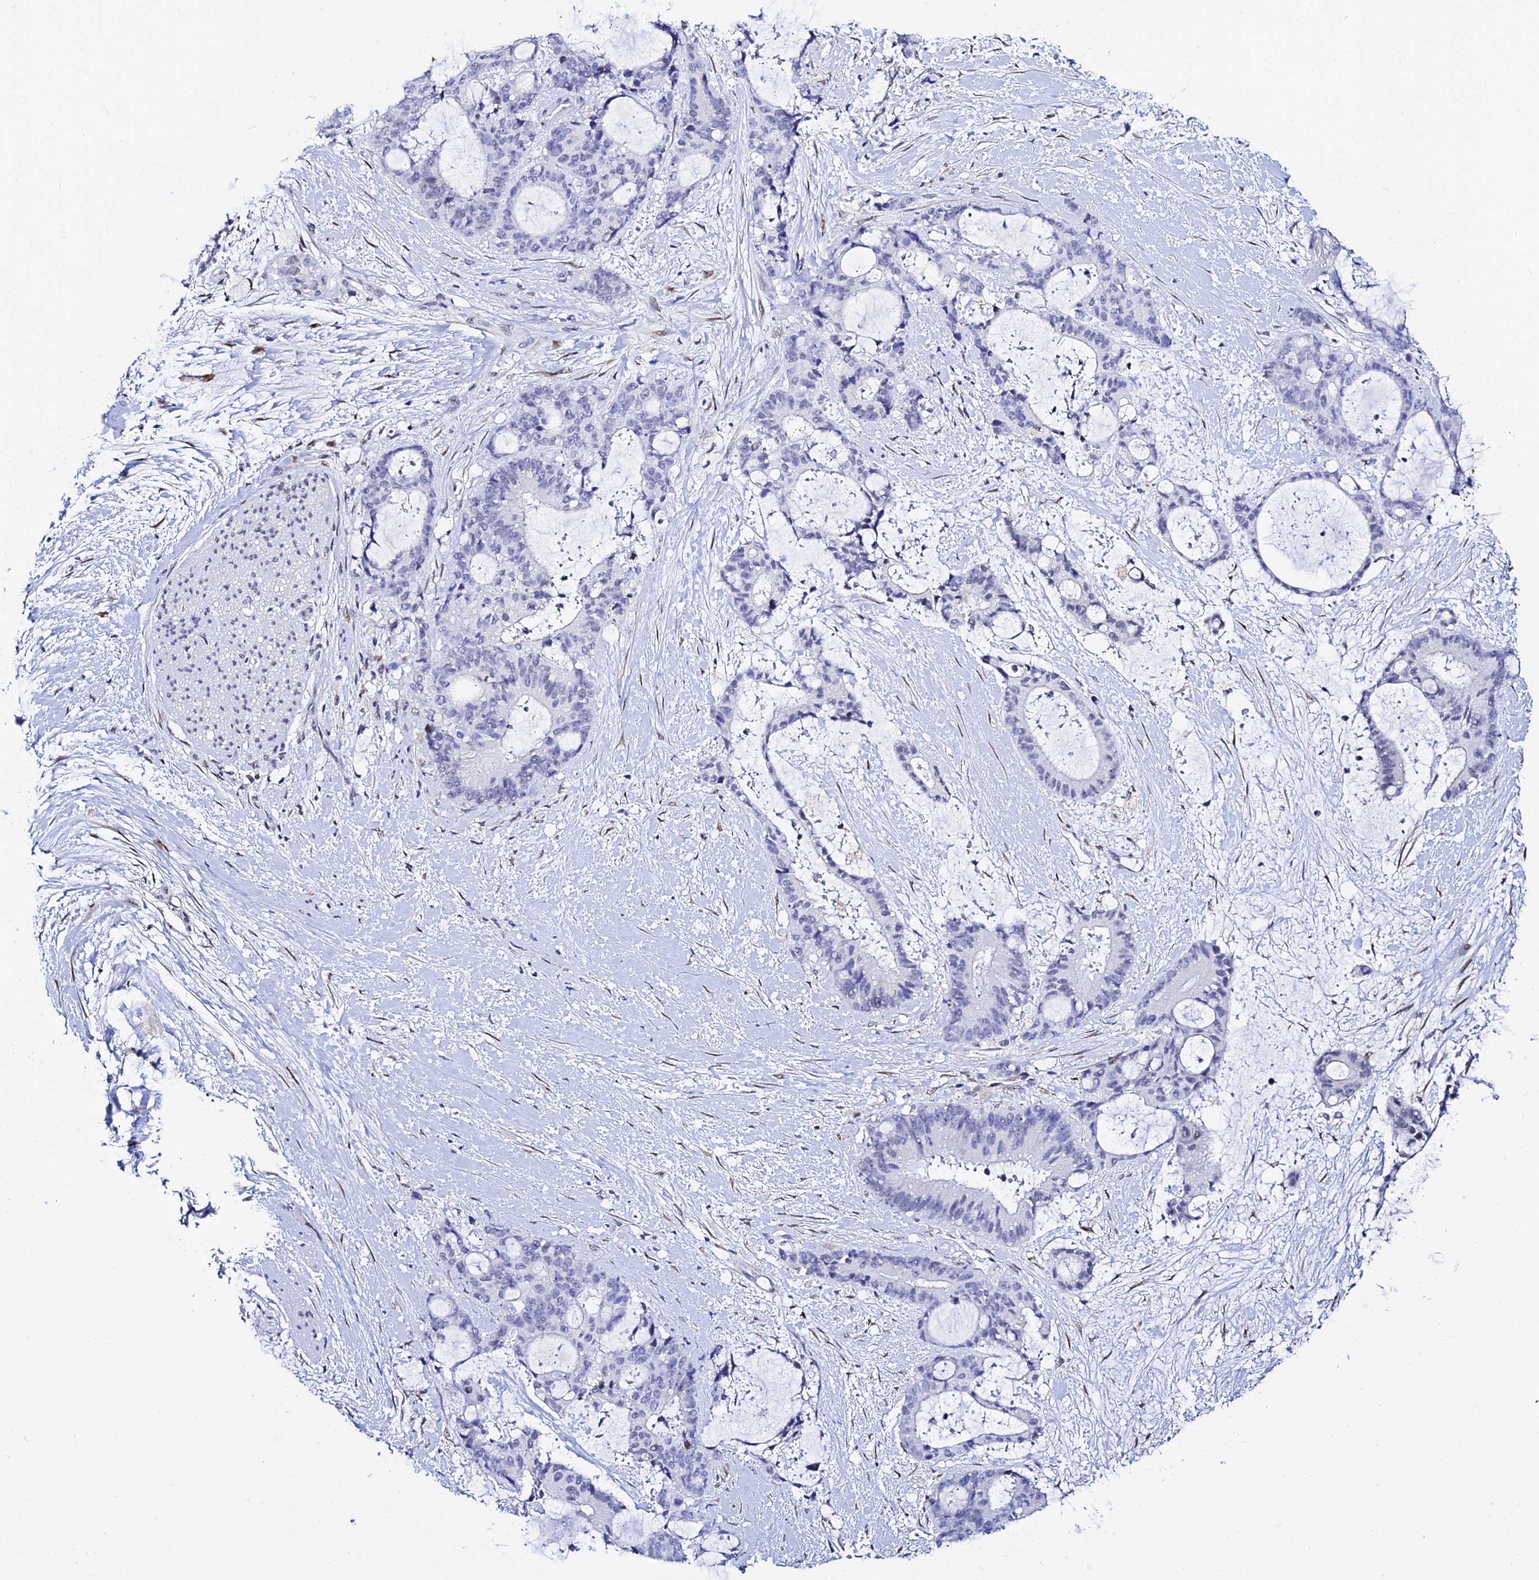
{"staining": {"intensity": "negative", "quantity": "none", "location": "none"}, "tissue": "liver cancer", "cell_type": "Tumor cells", "image_type": "cancer", "snomed": [{"axis": "morphology", "description": "Normal tissue, NOS"}, {"axis": "morphology", "description": "Cholangiocarcinoma"}, {"axis": "topography", "description": "Liver"}, {"axis": "topography", "description": "Peripheral nerve tissue"}], "caption": "A histopathology image of liver cancer (cholangiocarcinoma) stained for a protein demonstrates no brown staining in tumor cells.", "gene": "POFUT2", "patient": {"sex": "female", "age": 73}}